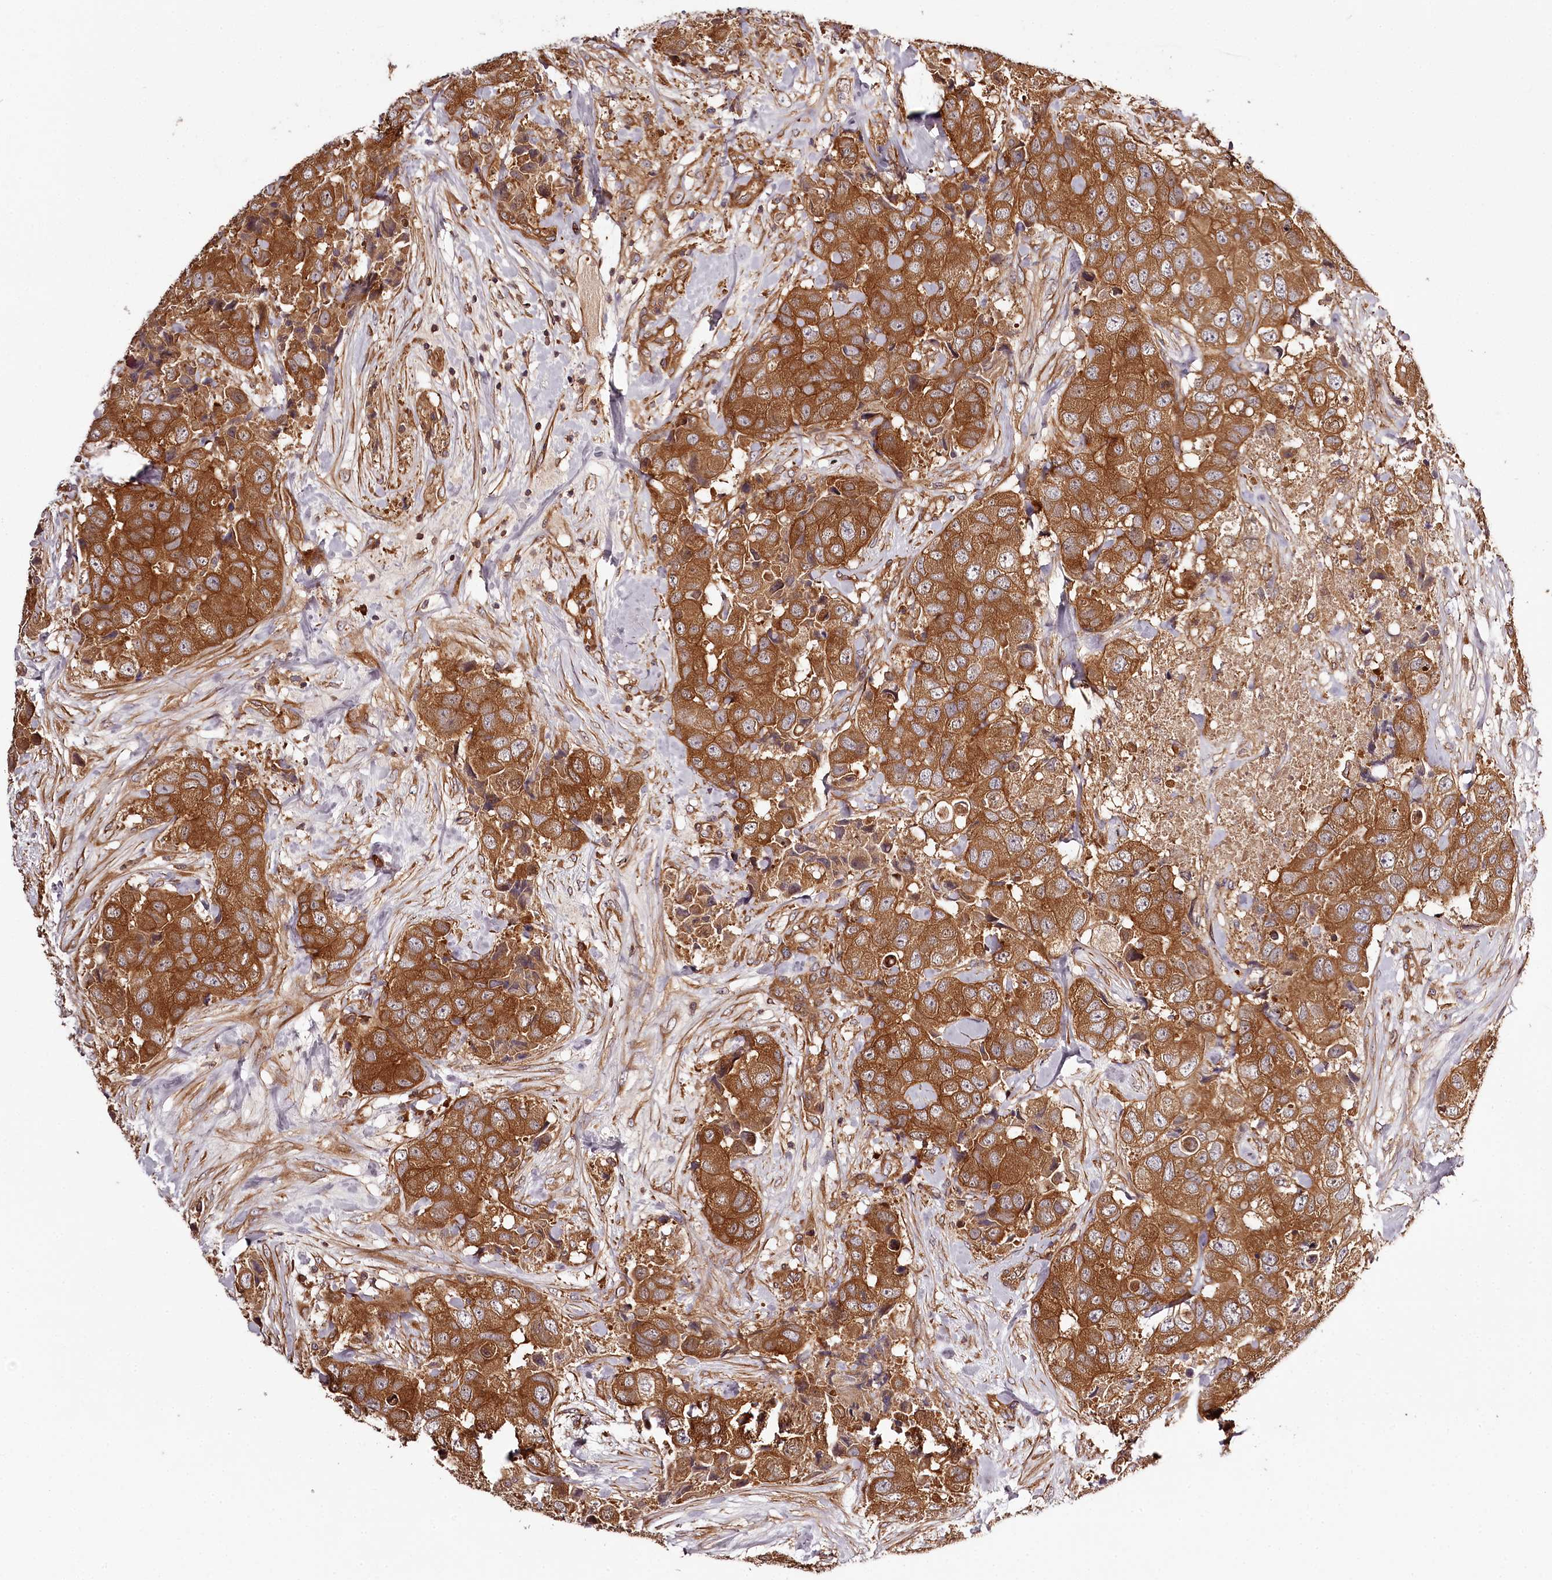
{"staining": {"intensity": "strong", "quantity": ">75%", "location": "cytoplasmic/membranous"}, "tissue": "breast cancer", "cell_type": "Tumor cells", "image_type": "cancer", "snomed": [{"axis": "morphology", "description": "Duct carcinoma"}, {"axis": "topography", "description": "Breast"}], "caption": "Tumor cells exhibit high levels of strong cytoplasmic/membranous expression in approximately >75% of cells in human breast cancer (infiltrating ductal carcinoma).", "gene": "TARS1", "patient": {"sex": "female", "age": 62}}